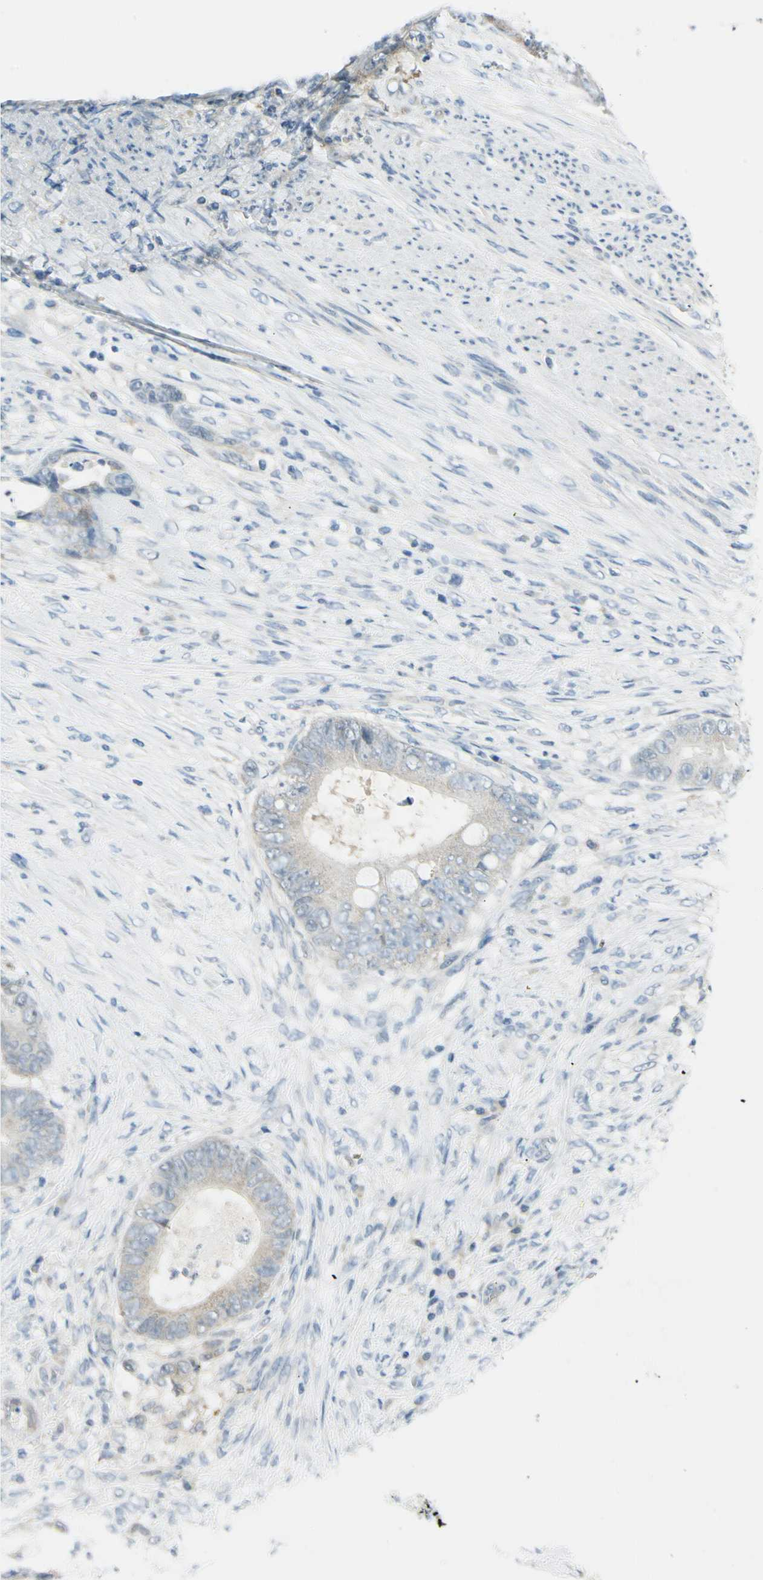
{"staining": {"intensity": "weak", "quantity": "25%-75%", "location": "cytoplasmic/membranous"}, "tissue": "colorectal cancer", "cell_type": "Tumor cells", "image_type": "cancer", "snomed": [{"axis": "morphology", "description": "Adenocarcinoma, NOS"}, {"axis": "topography", "description": "Rectum"}], "caption": "IHC histopathology image of human colorectal adenocarcinoma stained for a protein (brown), which shows low levels of weak cytoplasmic/membranous staining in about 25%-75% of tumor cells.", "gene": "ALDOA", "patient": {"sex": "female", "age": 77}}